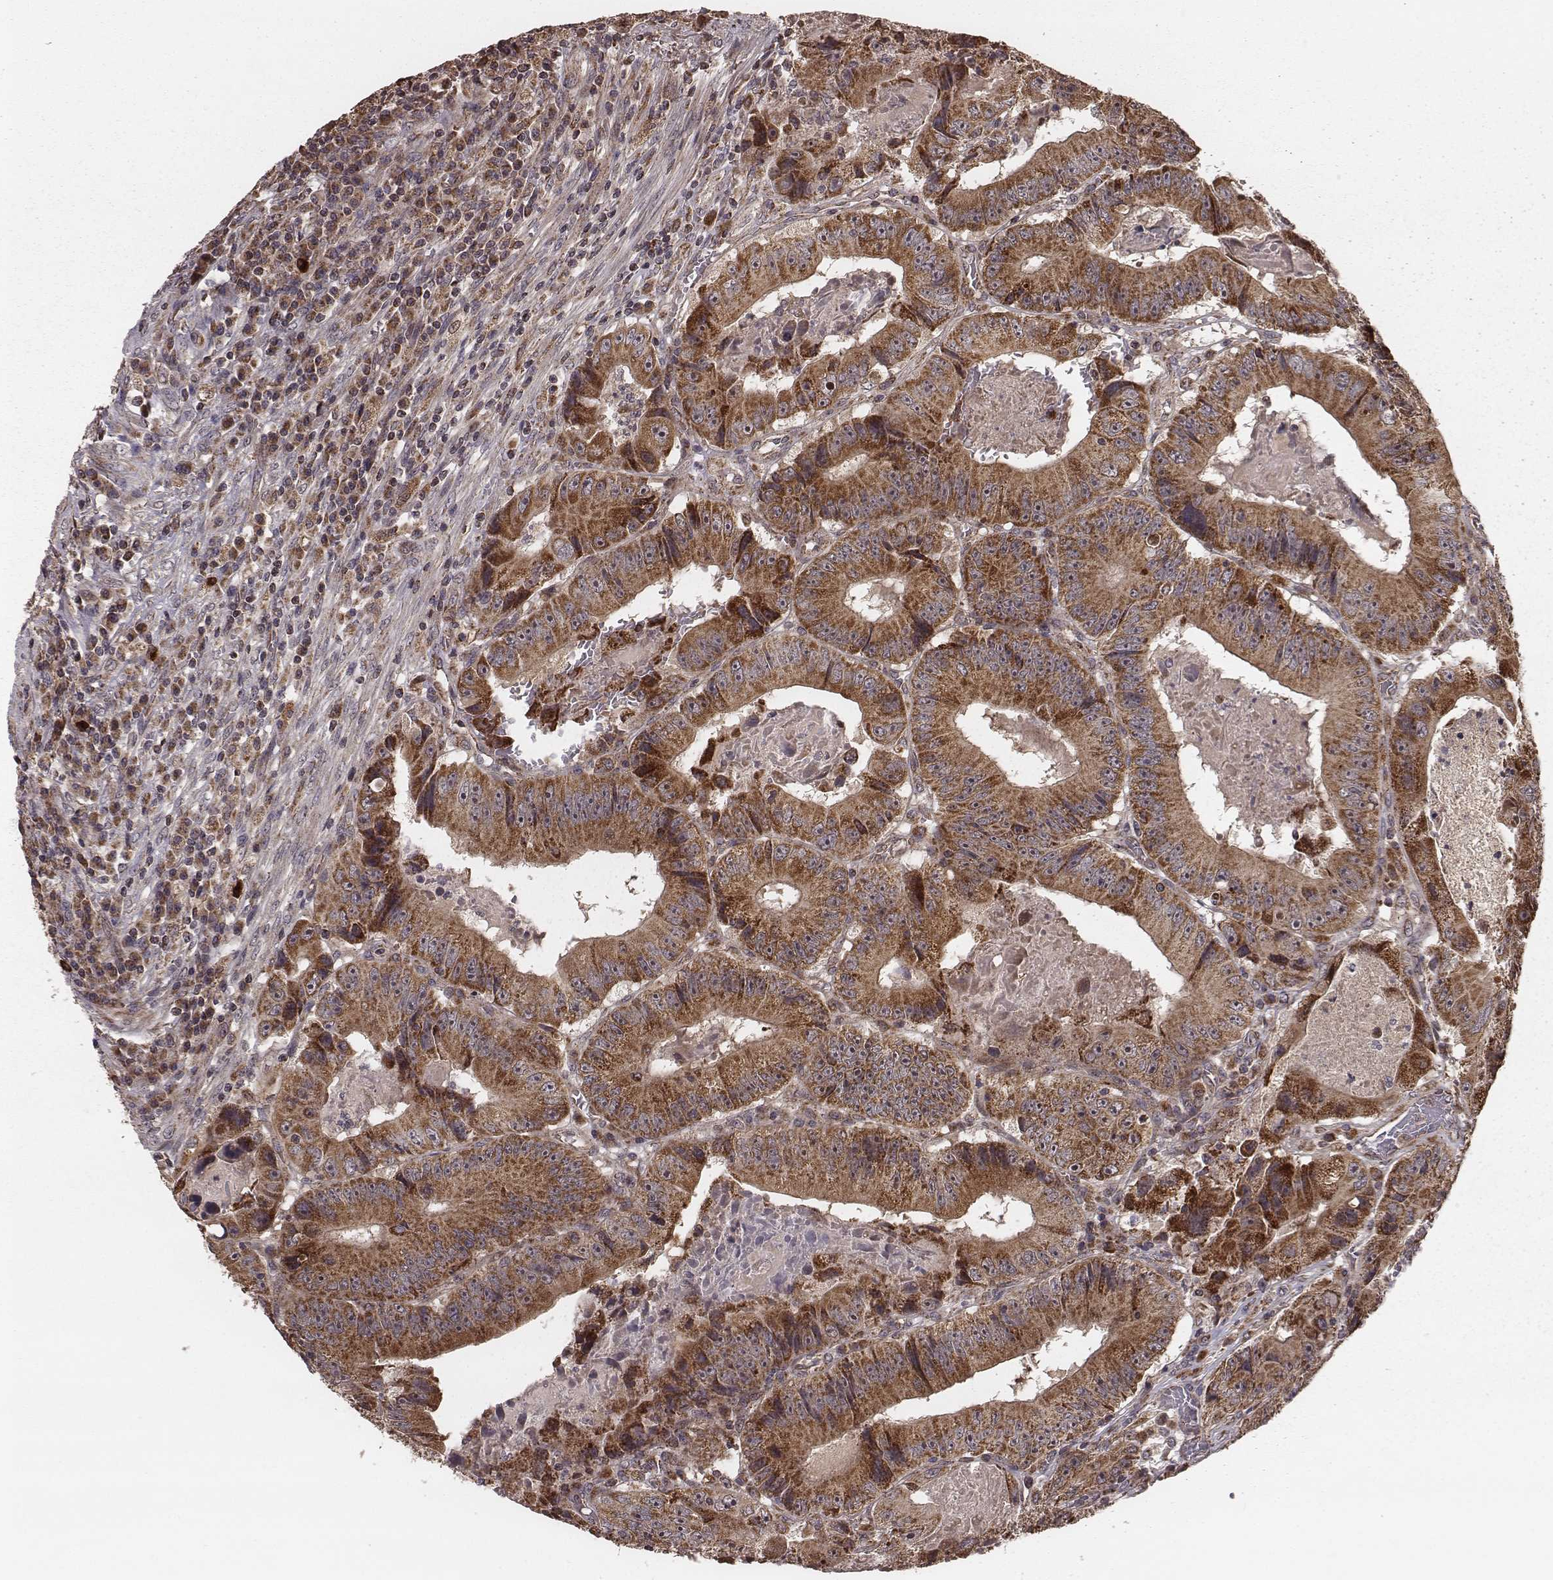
{"staining": {"intensity": "strong", "quantity": ">75%", "location": "cytoplasmic/membranous"}, "tissue": "colorectal cancer", "cell_type": "Tumor cells", "image_type": "cancer", "snomed": [{"axis": "morphology", "description": "Adenocarcinoma, NOS"}, {"axis": "topography", "description": "Colon"}], "caption": "Colorectal adenocarcinoma was stained to show a protein in brown. There is high levels of strong cytoplasmic/membranous positivity in approximately >75% of tumor cells.", "gene": "ZDHHC21", "patient": {"sex": "female", "age": 86}}